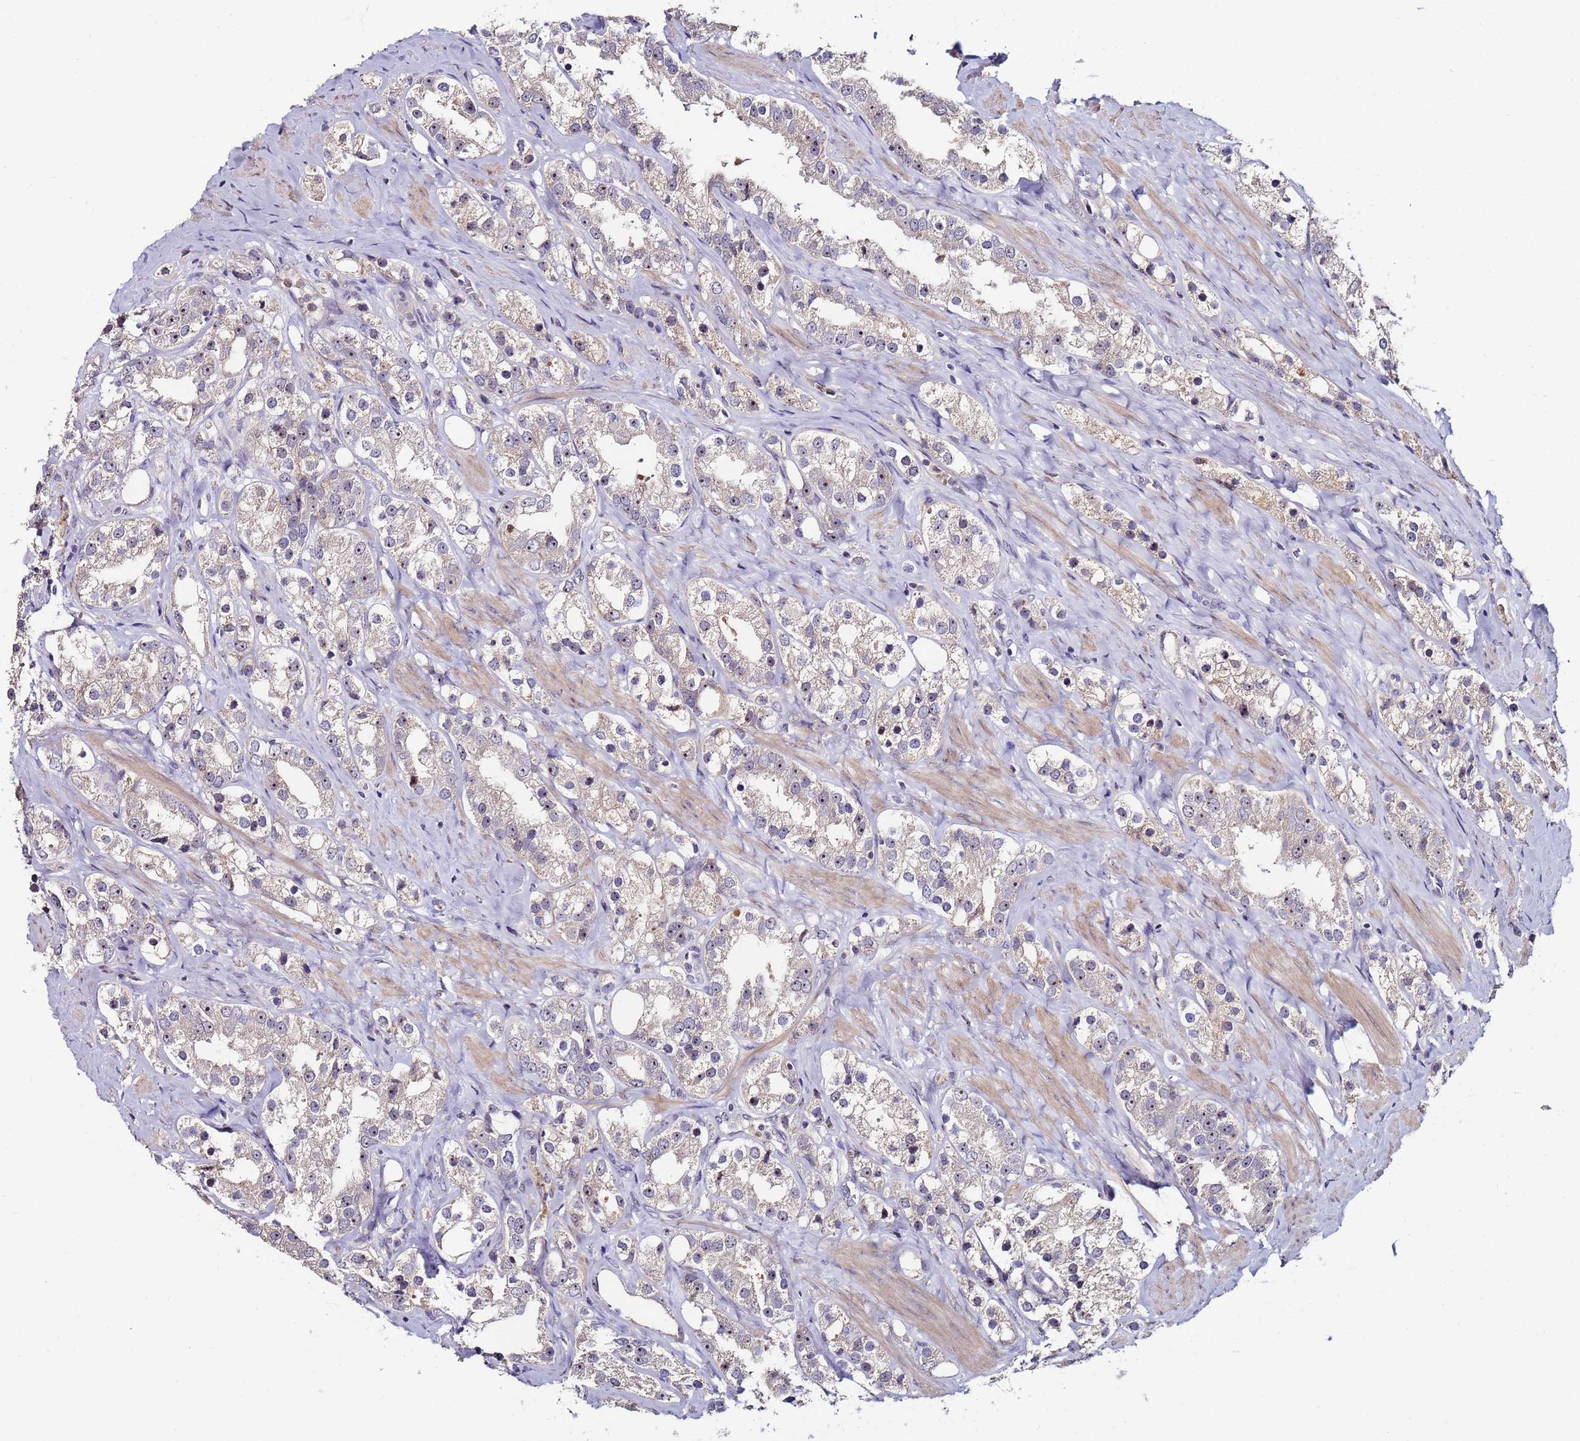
{"staining": {"intensity": "moderate", "quantity": "<25%", "location": "nuclear"}, "tissue": "prostate cancer", "cell_type": "Tumor cells", "image_type": "cancer", "snomed": [{"axis": "morphology", "description": "Adenocarcinoma, NOS"}, {"axis": "topography", "description": "Prostate"}], "caption": "Approximately <25% of tumor cells in human prostate adenocarcinoma exhibit moderate nuclear protein positivity as visualized by brown immunohistochemical staining.", "gene": "KRI1", "patient": {"sex": "male", "age": 79}}